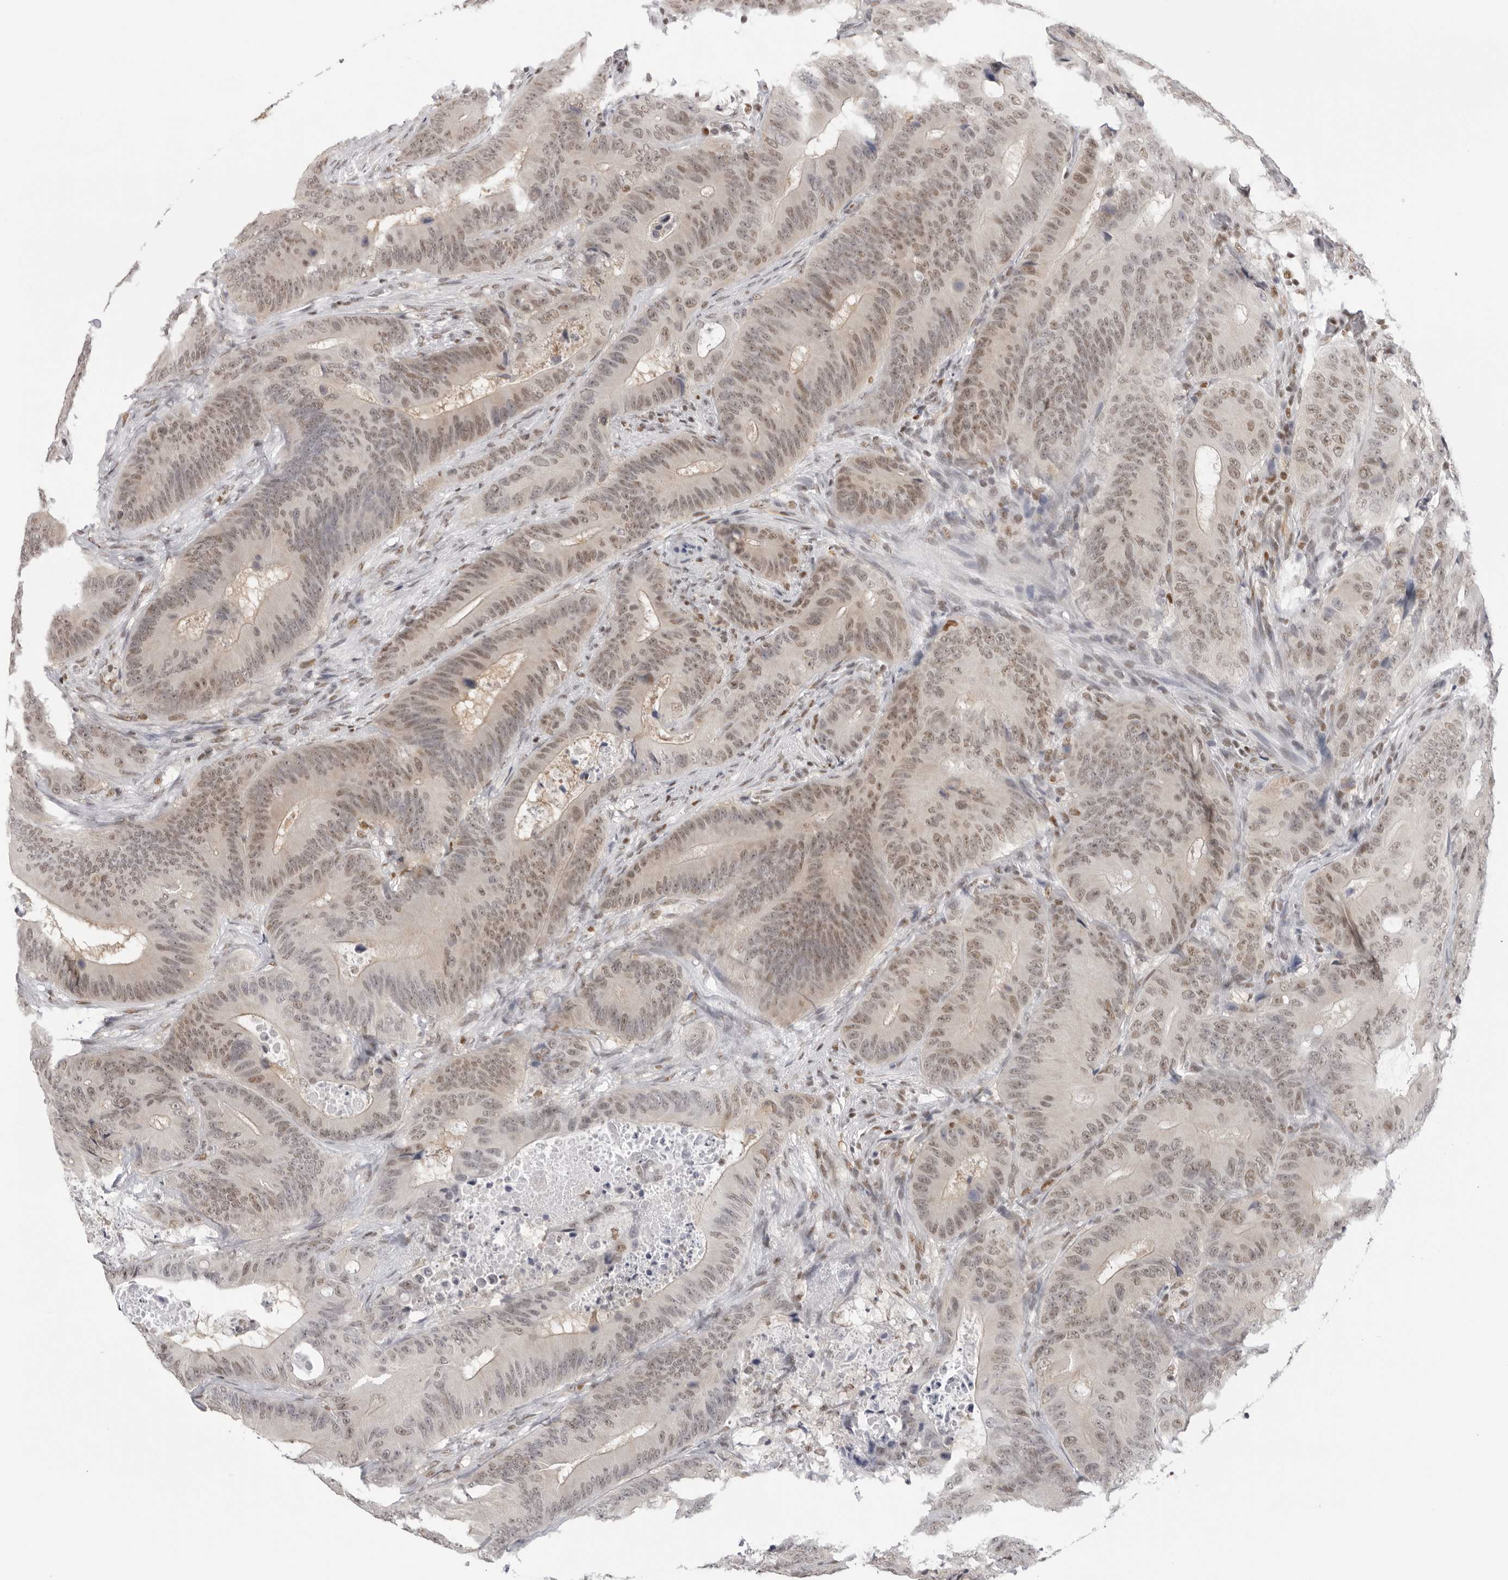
{"staining": {"intensity": "weak", "quantity": ">75%", "location": "nuclear"}, "tissue": "colorectal cancer", "cell_type": "Tumor cells", "image_type": "cancer", "snomed": [{"axis": "morphology", "description": "Adenocarcinoma, NOS"}, {"axis": "topography", "description": "Colon"}], "caption": "Immunohistochemistry (IHC) (DAB) staining of adenocarcinoma (colorectal) demonstrates weak nuclear protein staining in about >75% of tumor cells. Ihc stains the protein of interest in brown and the nuclei are stained blue.", "gene": "RPA2", "patient": {"sex": "male", "age": 83}}